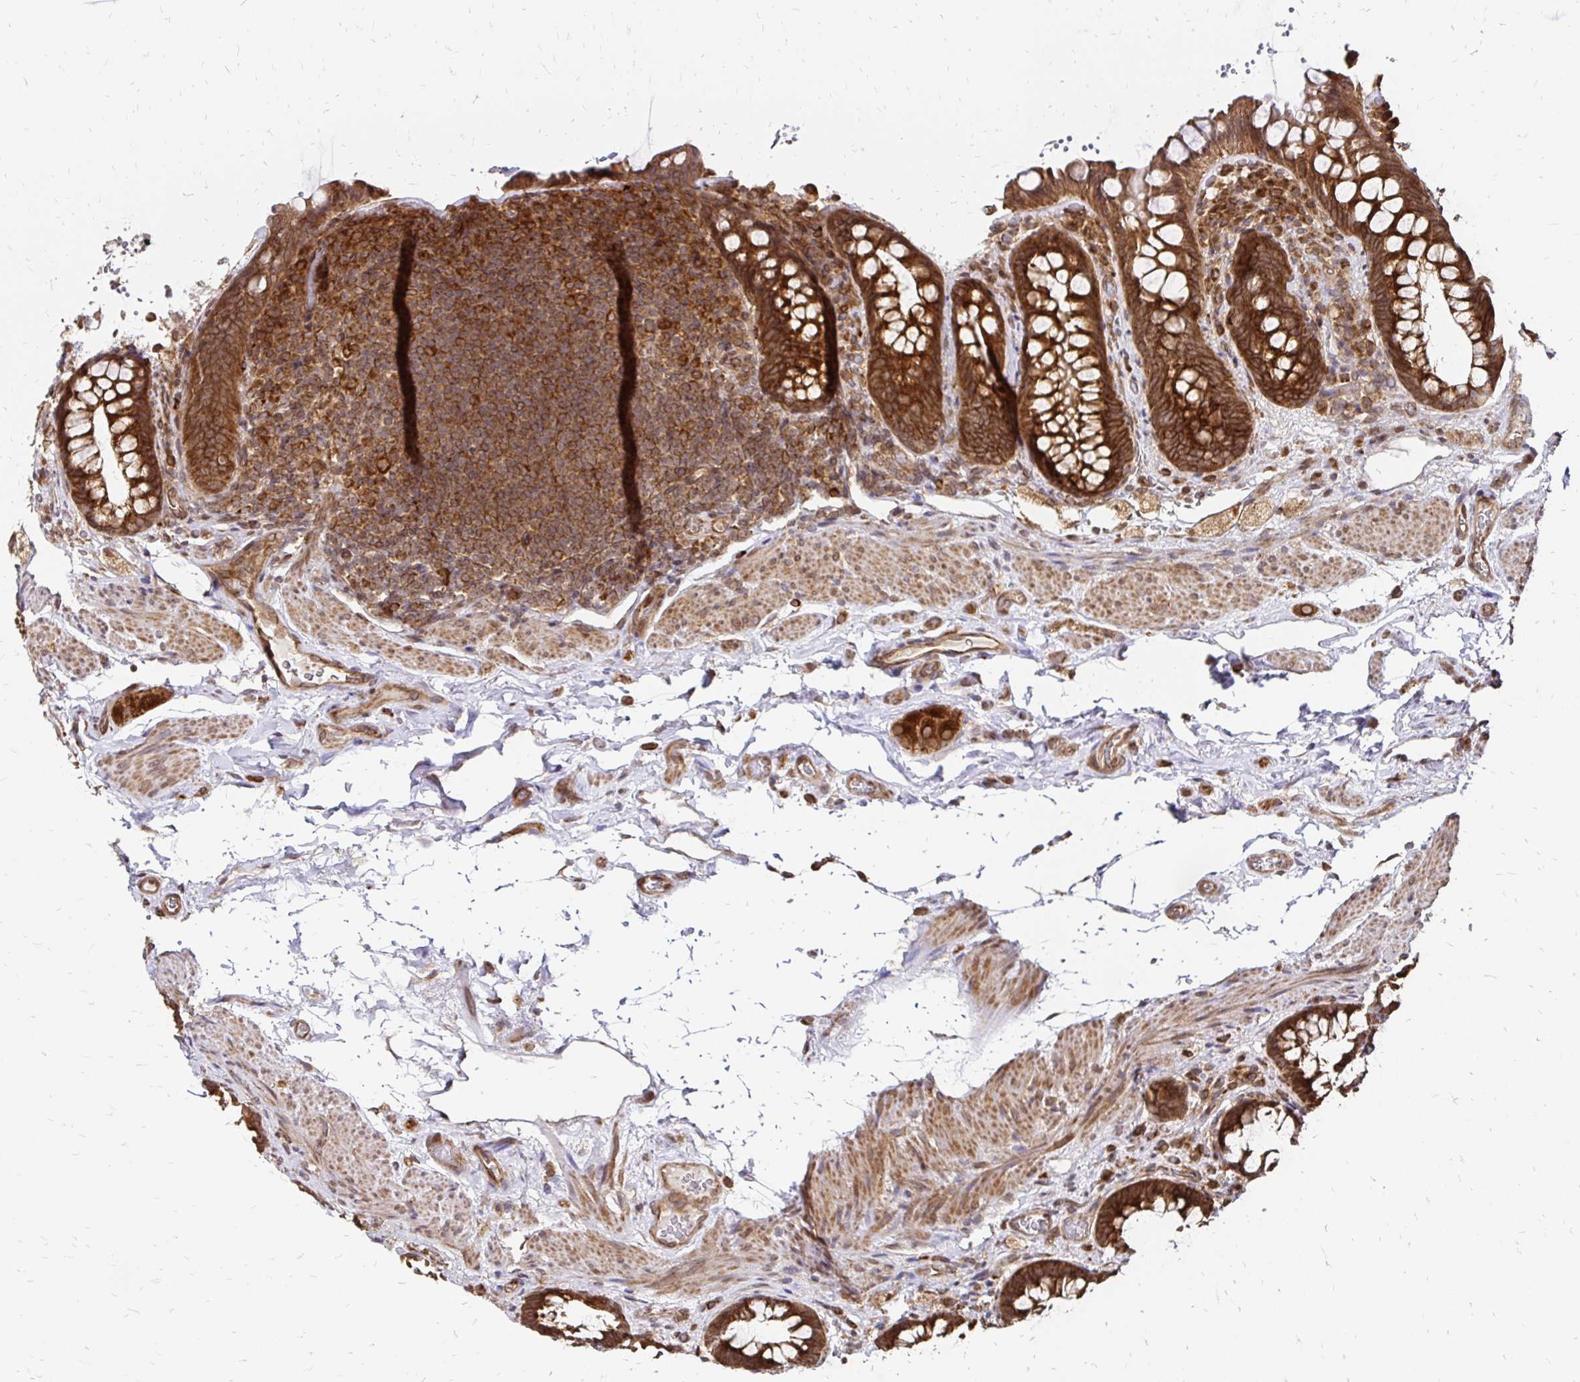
{"staining": {"intensity": "strong", "quantity": ">75%", "location": "cytoplasmic/membranous"}, "tissue": "rectum", "cell_type": "Glandular cells", "image_type": "normal", "snomed": [{"axis": "morphology", "description": "Normal tissue, NOS"}, {"axis": "topography", "description": "Rectum"}], "caption": "Glandular cells reveal high levels of strong cytoplasmic/membranous expression in about >75% of cells in benign human rectum.", "gene": "ZW10", "patient": {"sex": "female", "age": 69}}